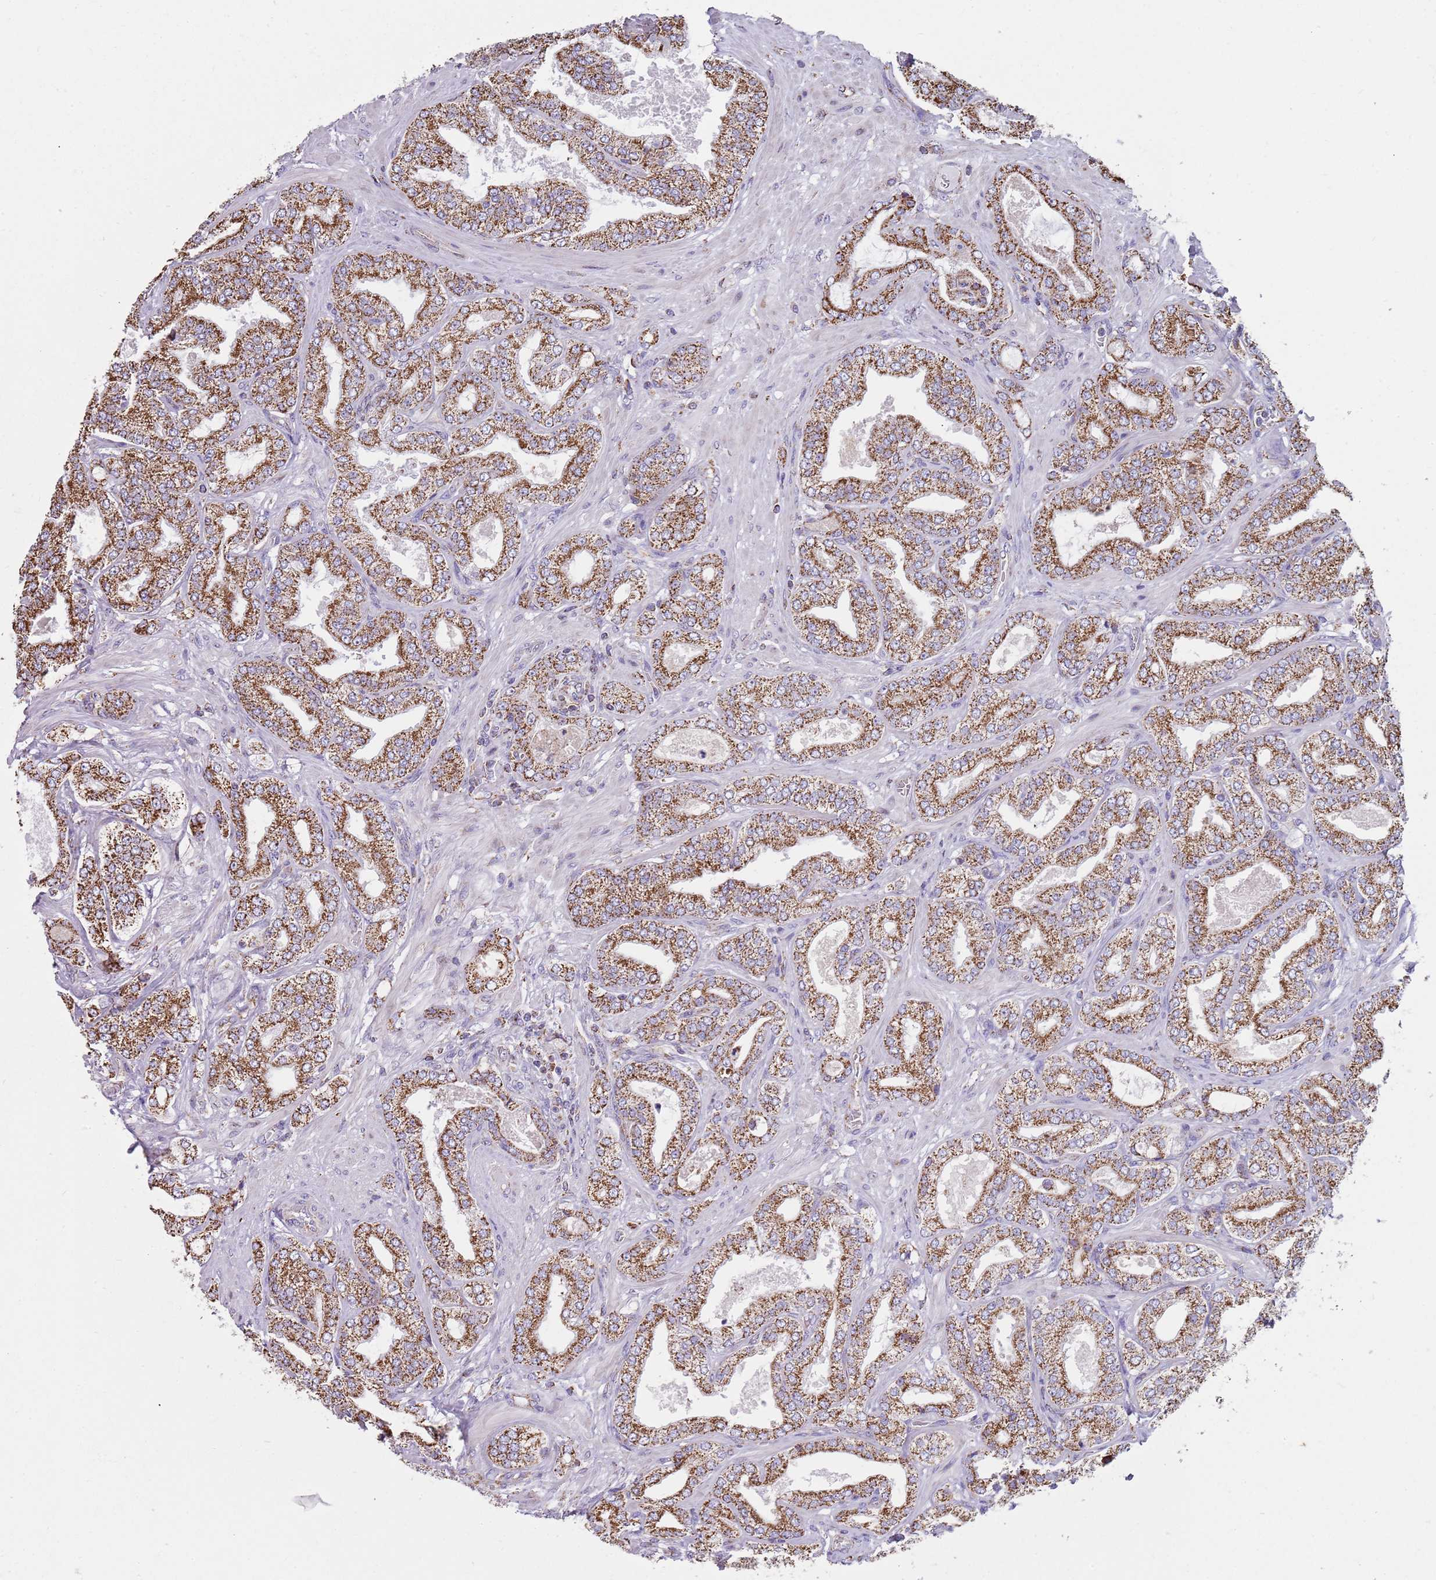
{"staining": {"intensity": "strong", "quantity": ">75%", "location": "cytoplasmic/membranous"}, "tissue": "prostate cancer", "cell_type": "Tumor cells", "image_type": "cancer", "snomed": [{"axis": "morphology", "description": "Adenocarcinoma, Low grade"}, {"axis": "topography", "description": "Prostate"}], "caption": "Human prostate cancer (low-grade adenocarcinoma) stained with a protein marker exhibits strong staining in tumor cells.", "gene": "TTLL1", "patient": {"sex": "male", "age": 63}}